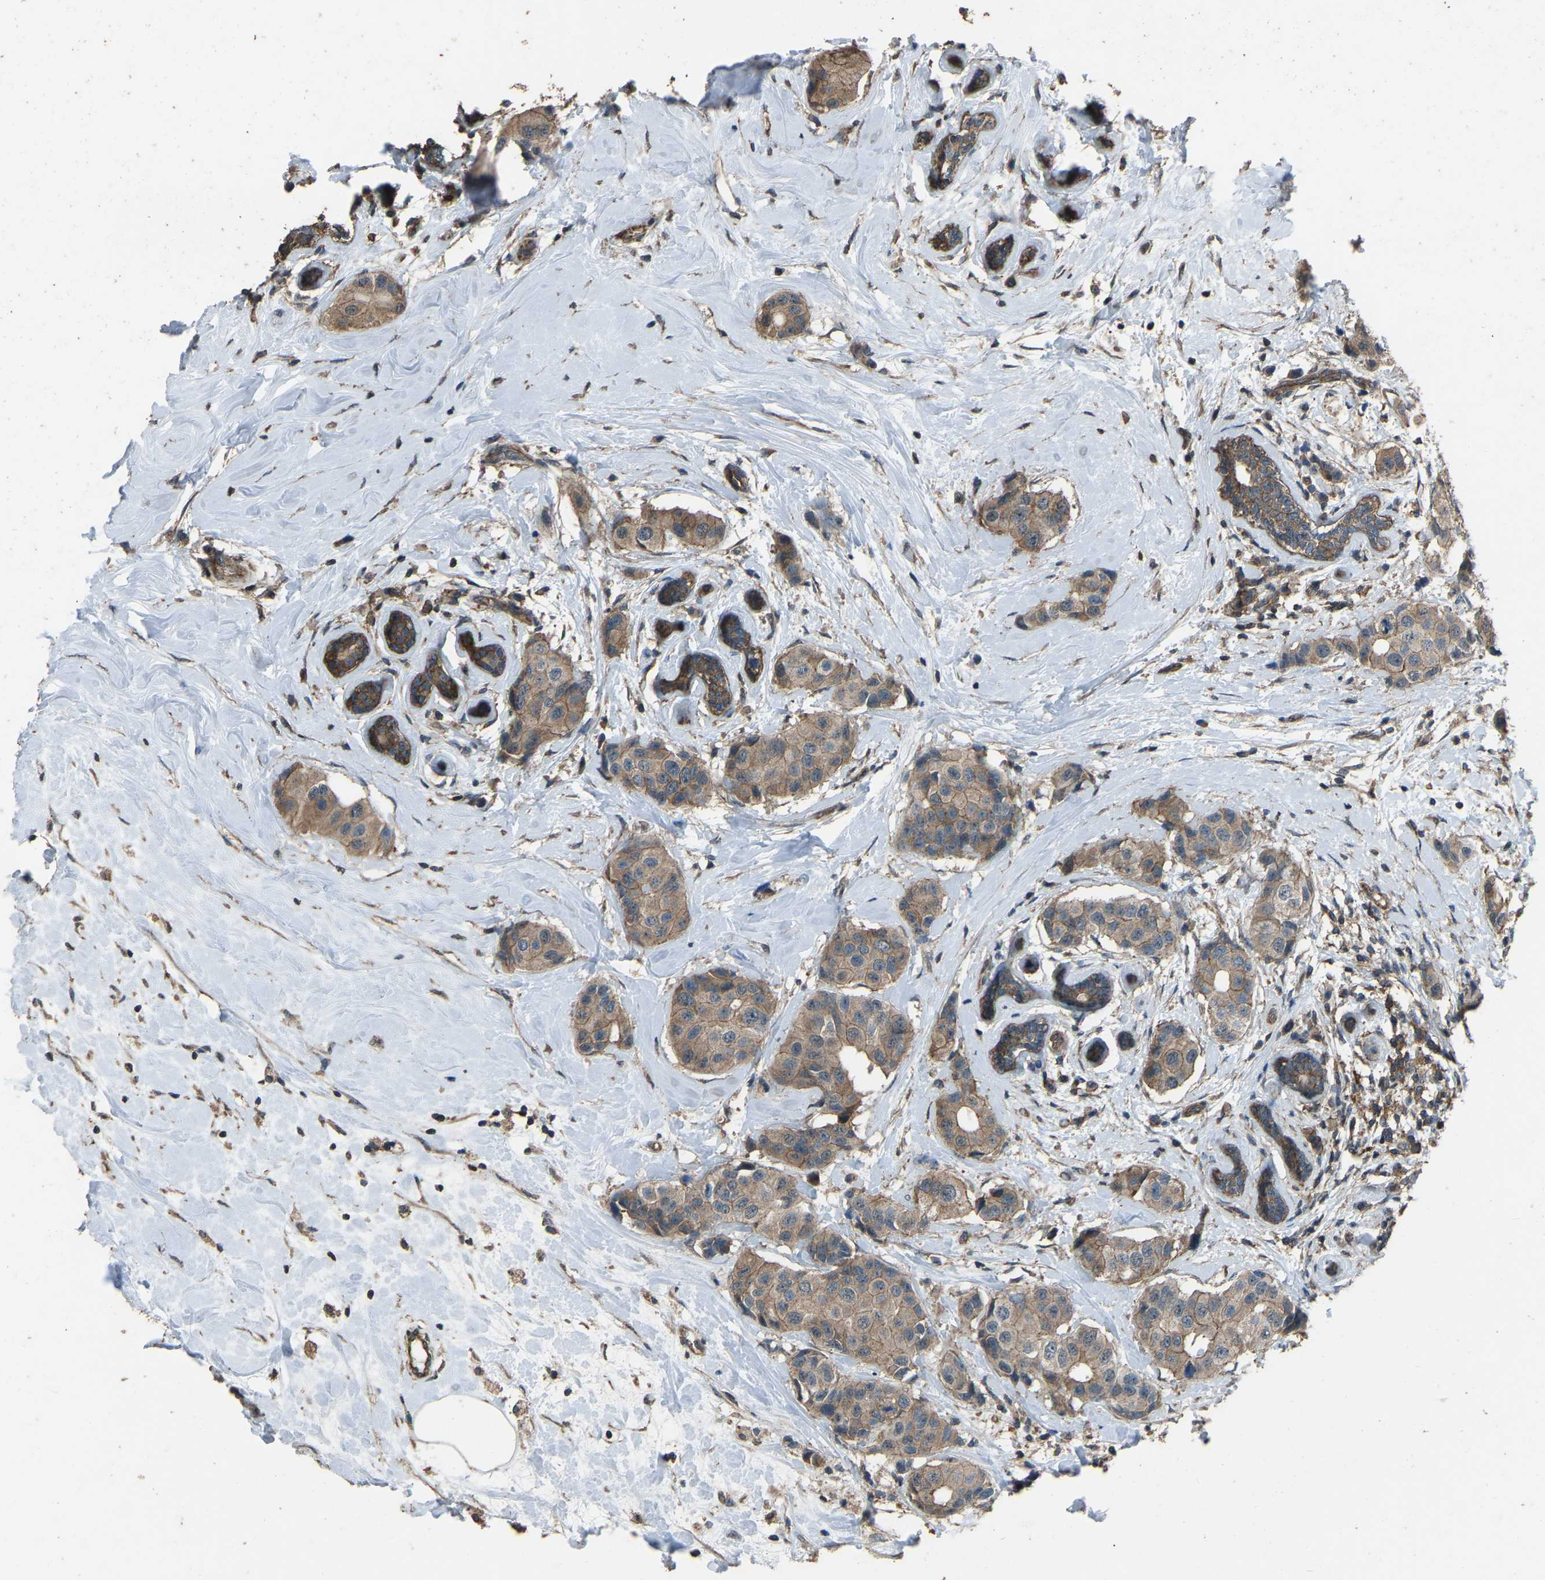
{"staining": {"intensity": "weak", "quantity": ">75%", "location": "cytoplasmic/membranous"}, "tissue": "breast cancer", "cell_type": "Tumor cells", "image_type": "cancer", "snomed": [{"axis": "morphology", "description": "Normal tissue, NOS"}, {"axis": "morphology", "description": "Duct carcinoma"}, {"axis": "topography", "description": "Breast"}], "caption": "This image demonstrates immunohistochemistry (IHC) staining of human breast cancer, with low weak cytoplasmic/membranous staining in approximately >75% of tumor cells.", "gene": "SLC4A2", "patient": {"sex": "female", "age": 39}}